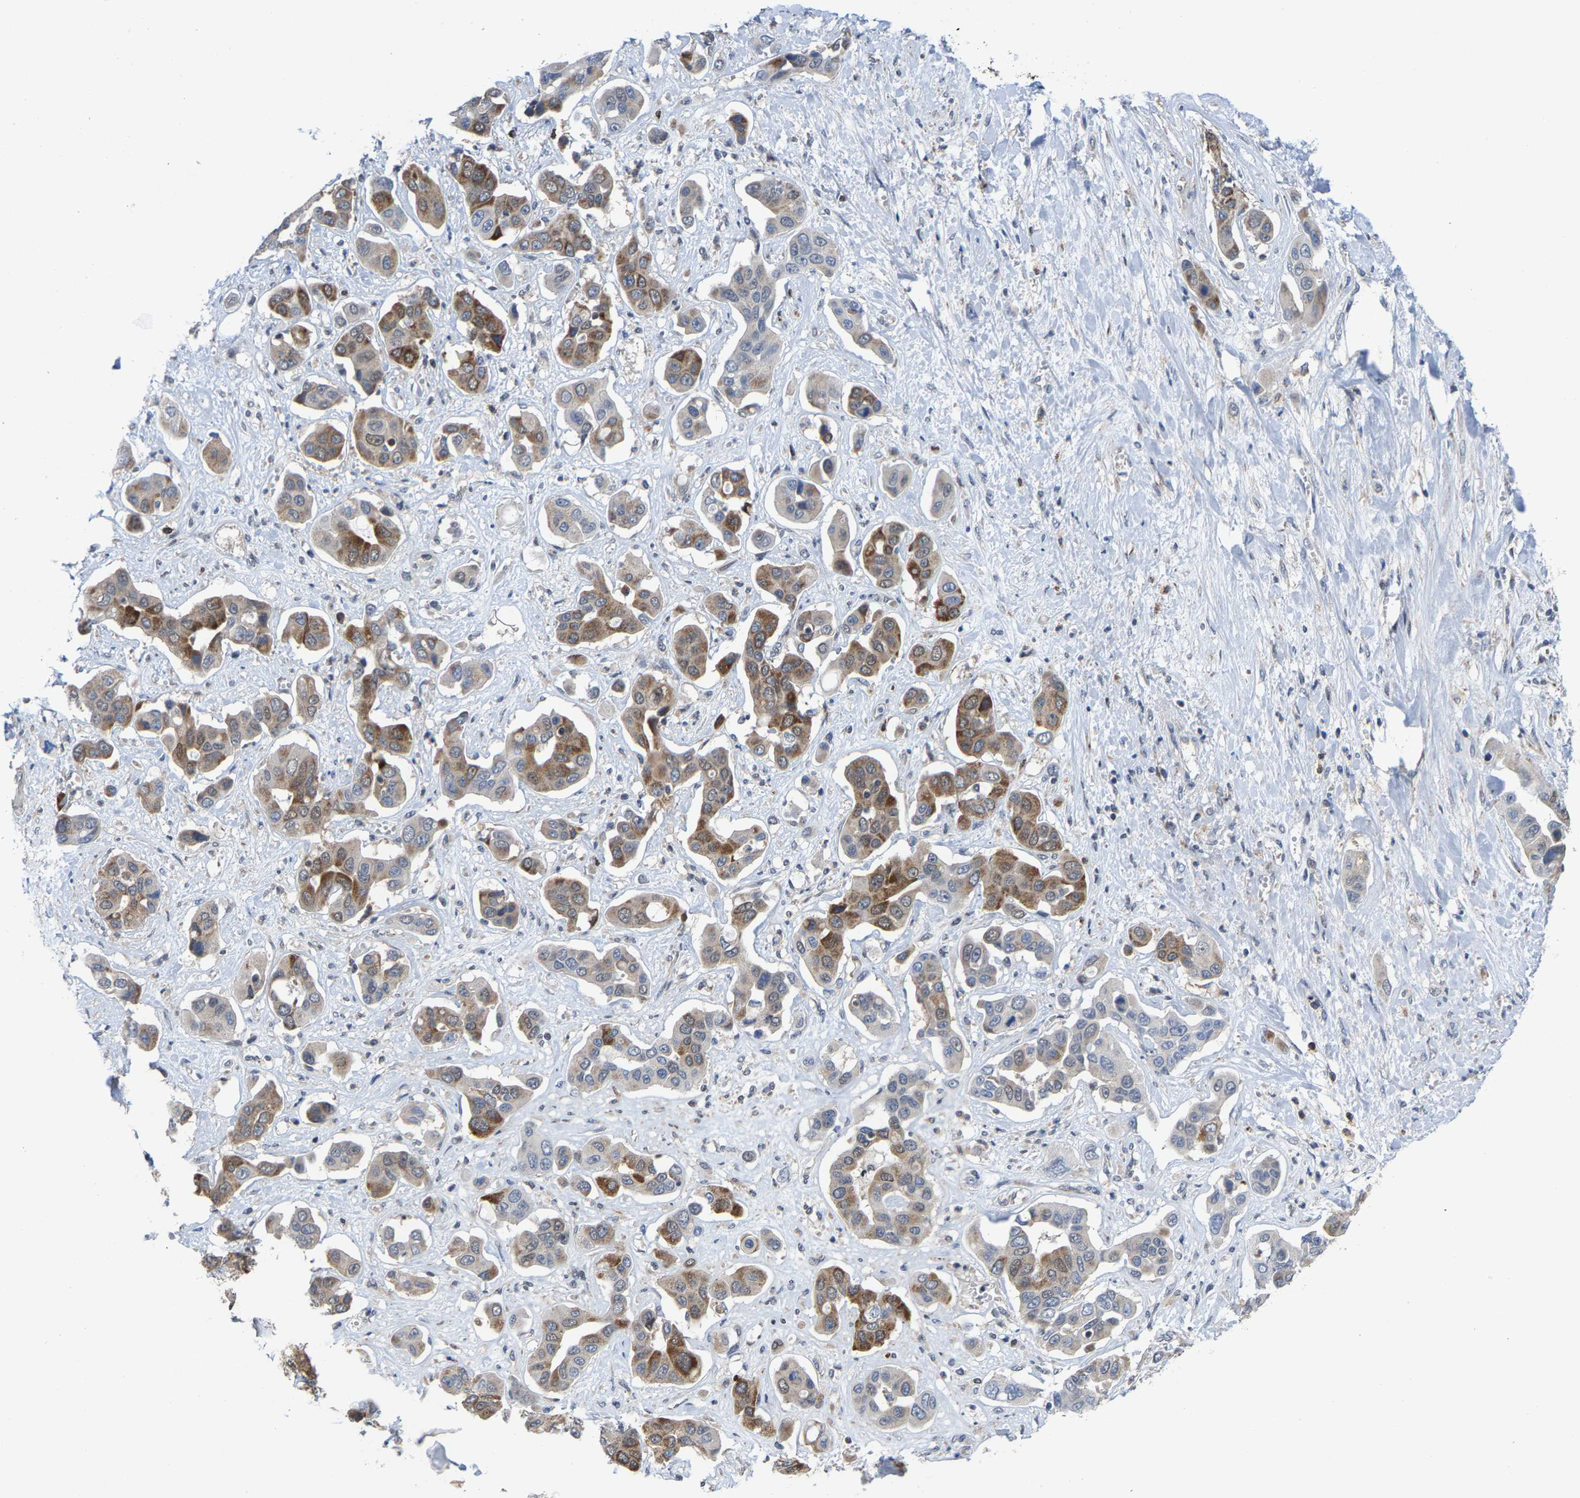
{"staining": {"intensity": "moderate", "quantity": ">75%", "location": "cytoplasmic/membranous"}, "tissue": "liver cancer", "cell_type": "Tumor cells", "image_type": "cancer", "snomed": [{"axis": "morphology", "description": "Cholangiocarcinoma"}, {"axis": "topography", "description": "Liver"}], "caption": "Immunohistochemistry image of neoplastic tissue: human cholangiocarcinoma (liver) stained using IHC displays medium levels of moderate protein expression localized specifically in the cytoplasmic/membranous of tumor cells, appearing as a cytoplasmic/membranous brown color.", "gene": "TDRKH", "patient": {"sex": "female", "age": 52}}